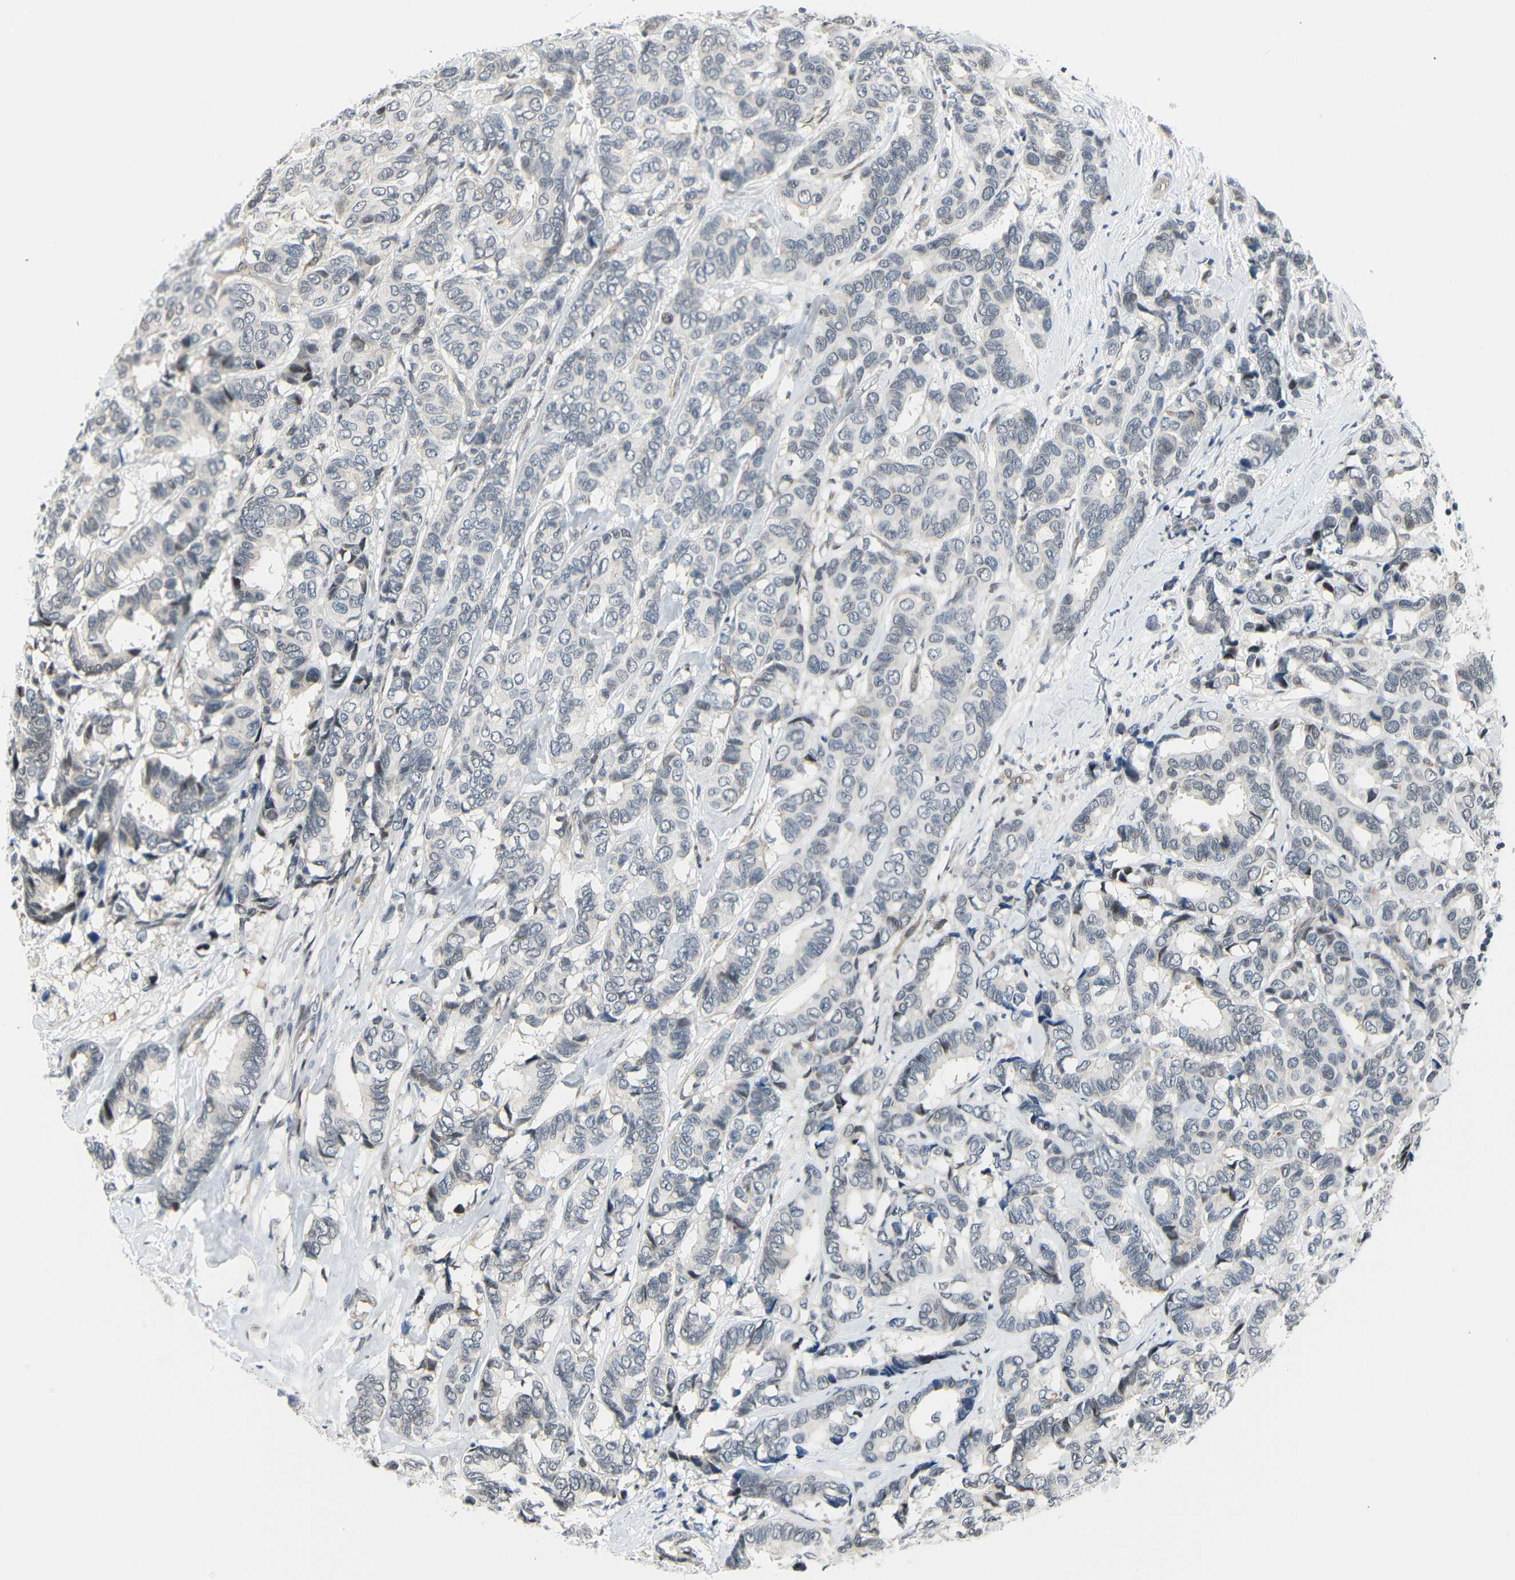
{"staining": {"intensity": "negative", "quantity": "none", "location": "none"}, "tissue": "breast cancer", "cell_type": "Tumor cells", "image_type": "cancer", "snomed": [{"axis": "morphology", "description": "Duct carcinoma"}, {"axis": "topography", "description": "Breast"}], "caption": "Immunohistochemistry micrograph of neoplastic tissue: human breast intraductal carcinoma stained with DAB (3,3'-diaminobenzidine) demonstrates no significant protein staining in tumor cells.", "gene": "IMPG2", "patient": {"sex": "female", "age": 87}}